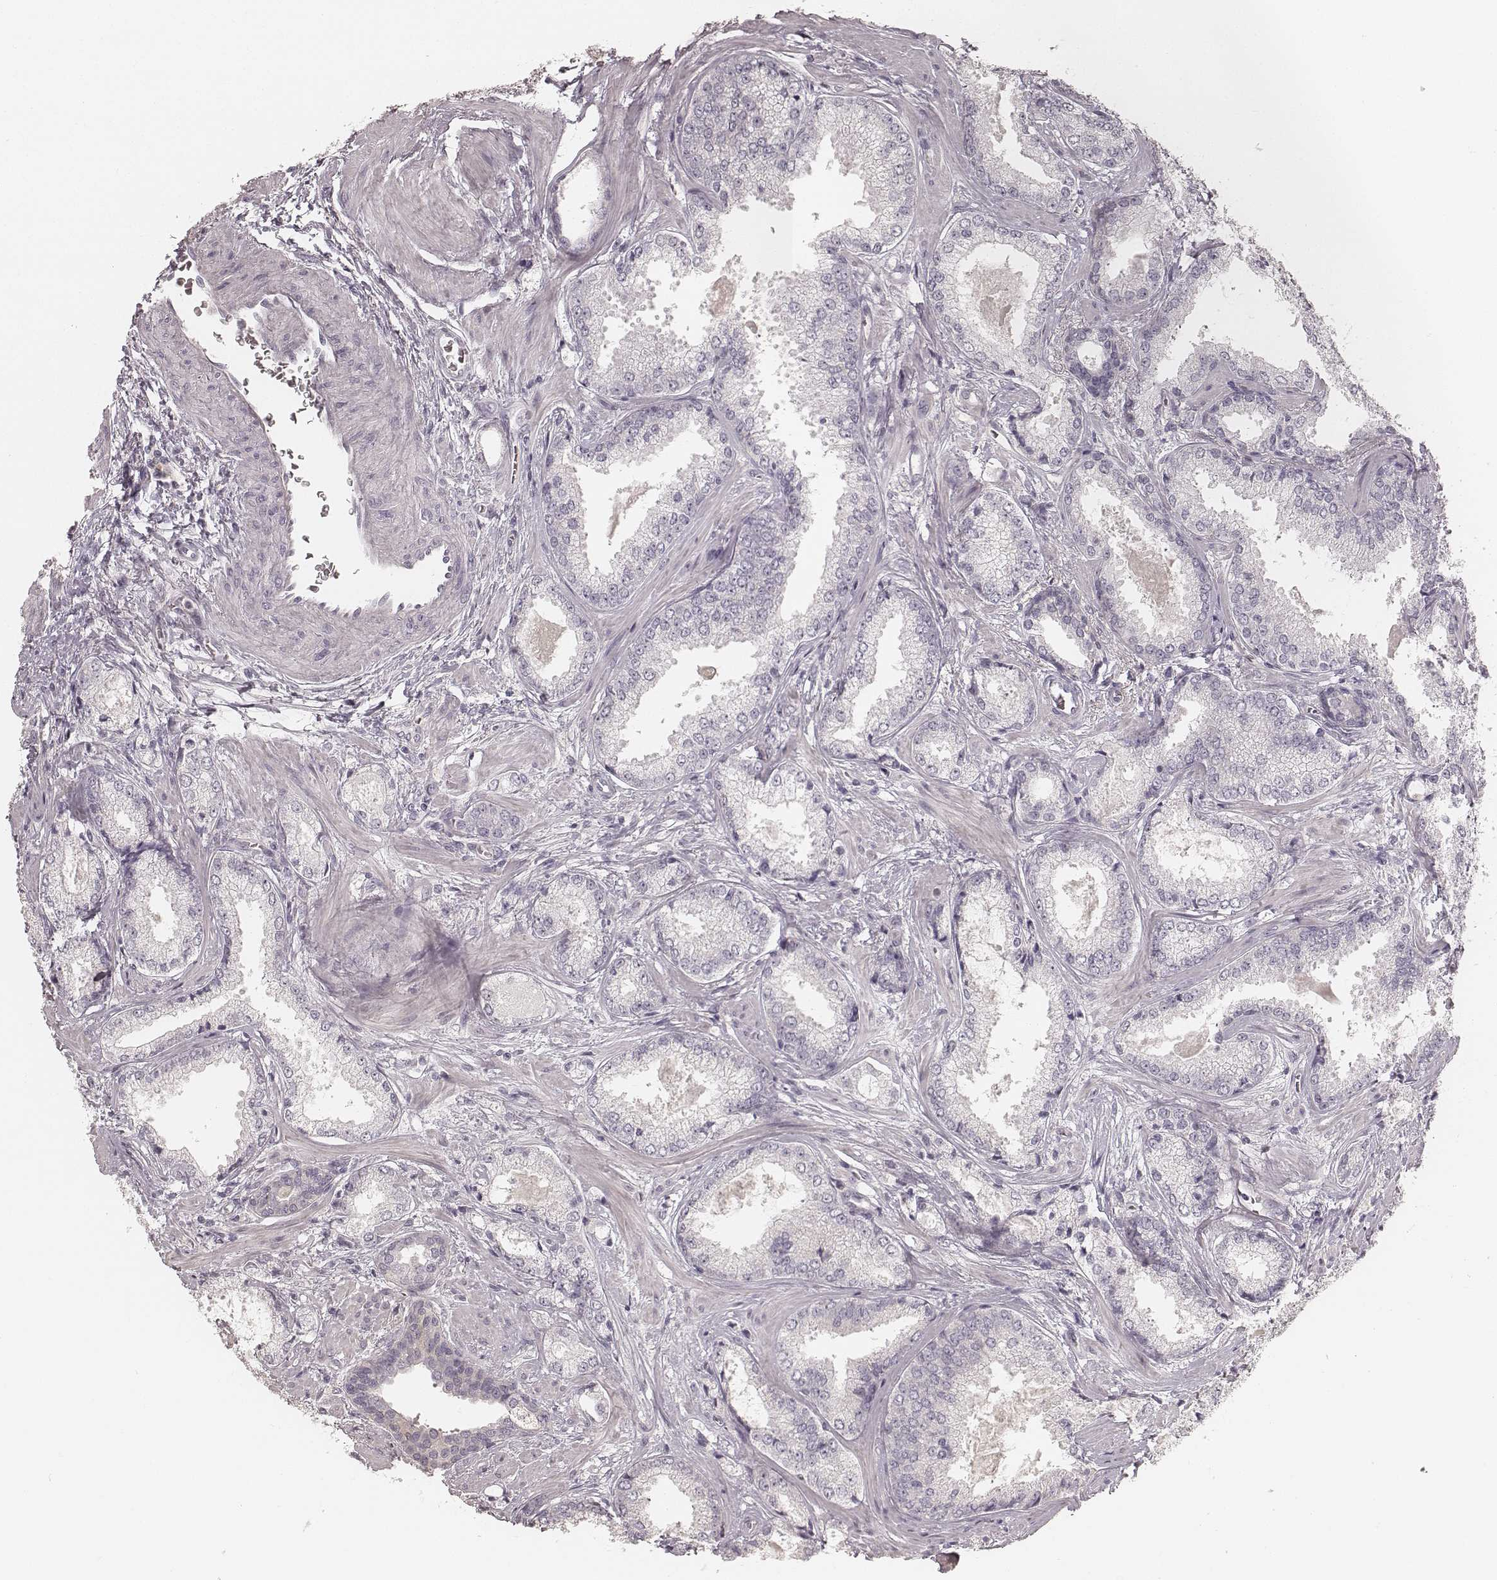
{"staining": {"intensity": "negative", "quantity": "none", "location": "none"}, "tissue": "prostate cancer", "cell_type": "Tumor cells", "image_type": "cancer", "snomed": [{"axis": "morphology", "description": "Adenocarcinoma, Low grade"}, {"axis": "topography", "description": "Prostate"}], "caption": "Image shows no significant protein staining in tumor cells of adenocarcinoma (low-grade) (prostate).", "gene": "FMNL2", "patient": {"sex": "male", "age": 56}}